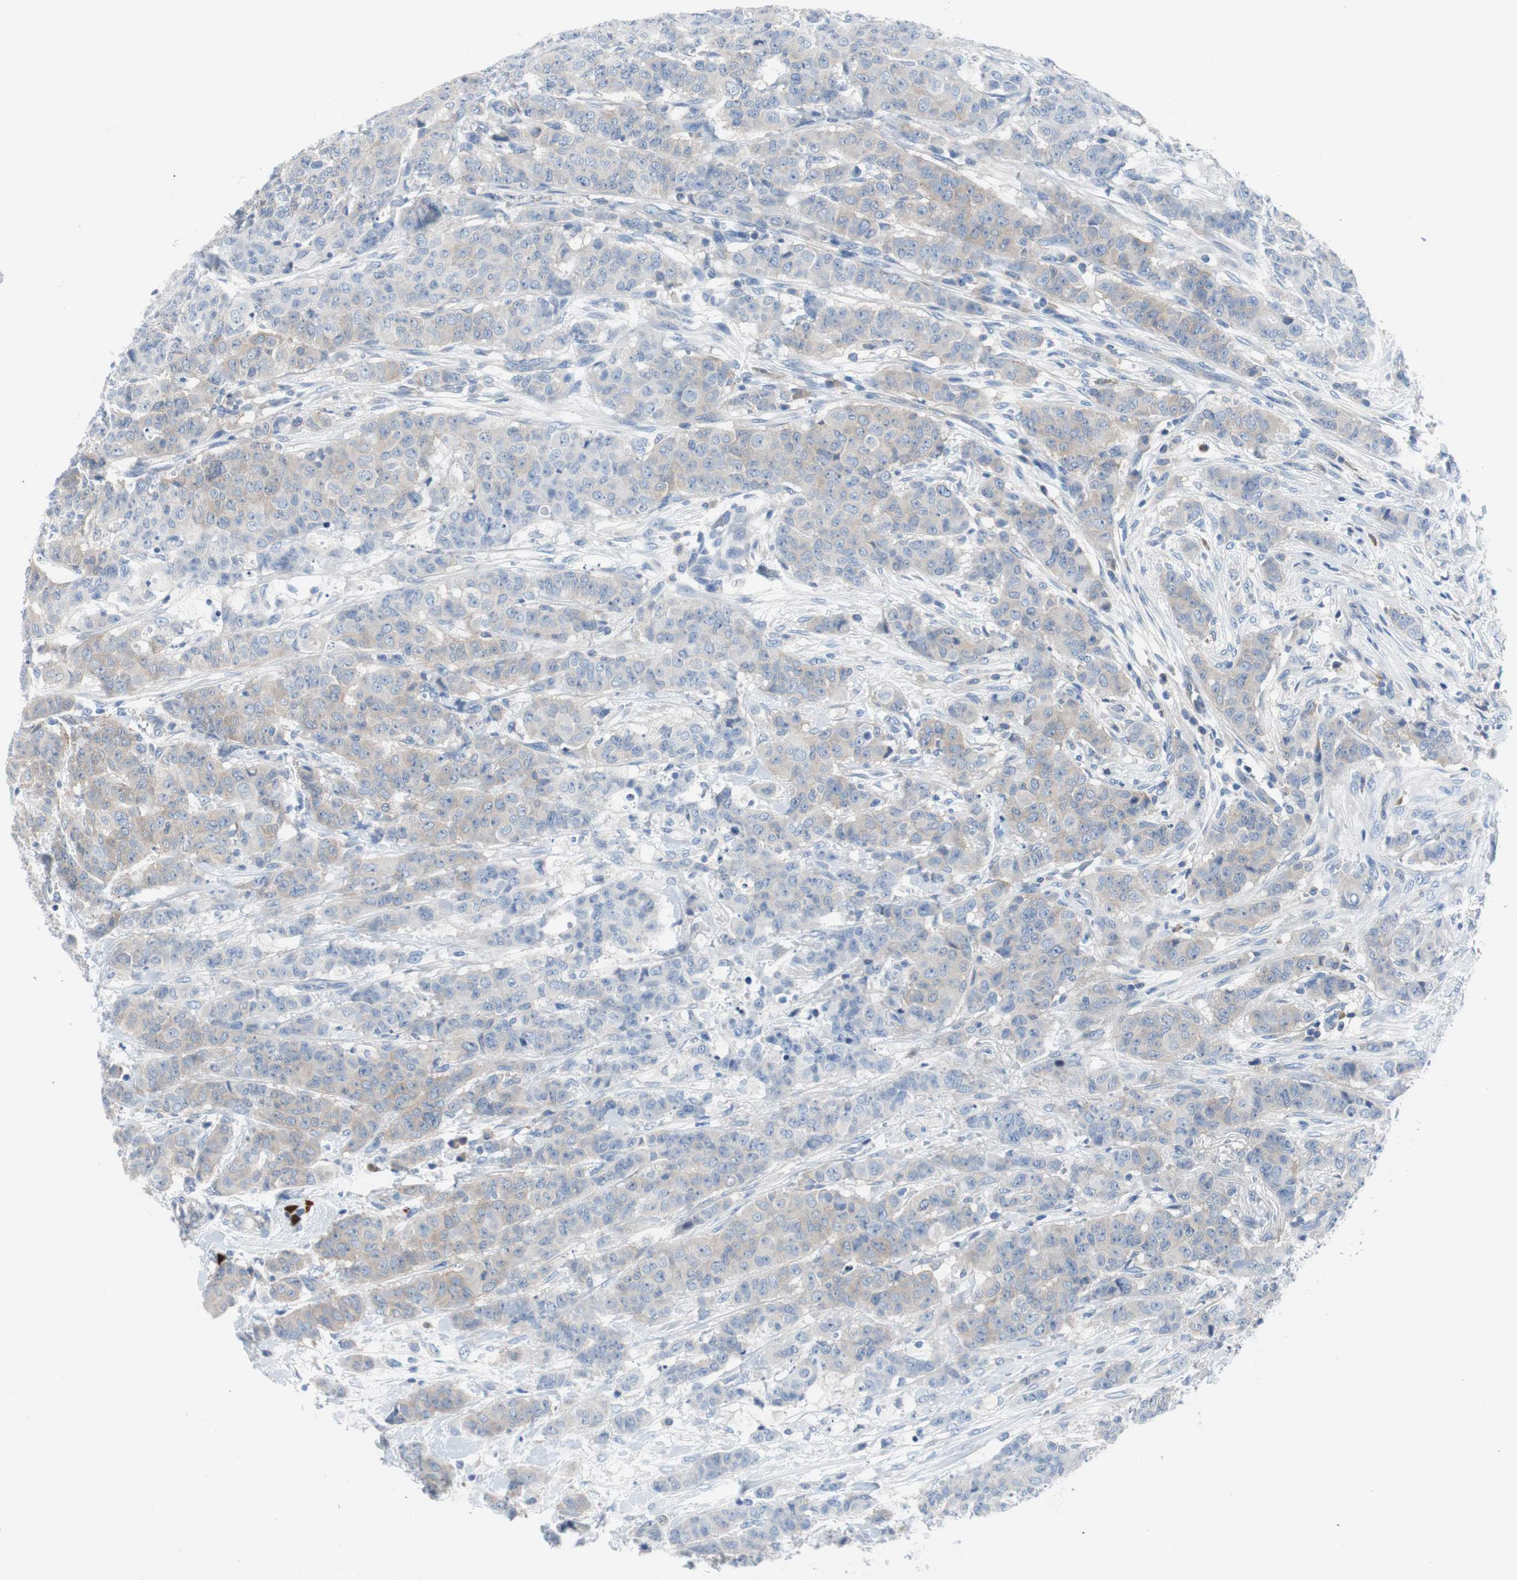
{"staining": {"intensity": "weak", "quantity": ">75%", "location": "cytoplasmic/membranous"}, "tissue": "breast cancer", "cell_type": "Tumor cells", "image_type": "cancer", "snomed": [{"axis": "morphology", "description": "Duct carcinoma"}, {"axis": "topography", "description": "Breast"}], "caption": "High-power microscopy captured an IHC micrograph of breast cancer, revealing weak cytoplasmic/membranous positivity in about >75% of tumor cells.", "gene": "EEF2K", "patient": {"sex": "female", "age": 40}}